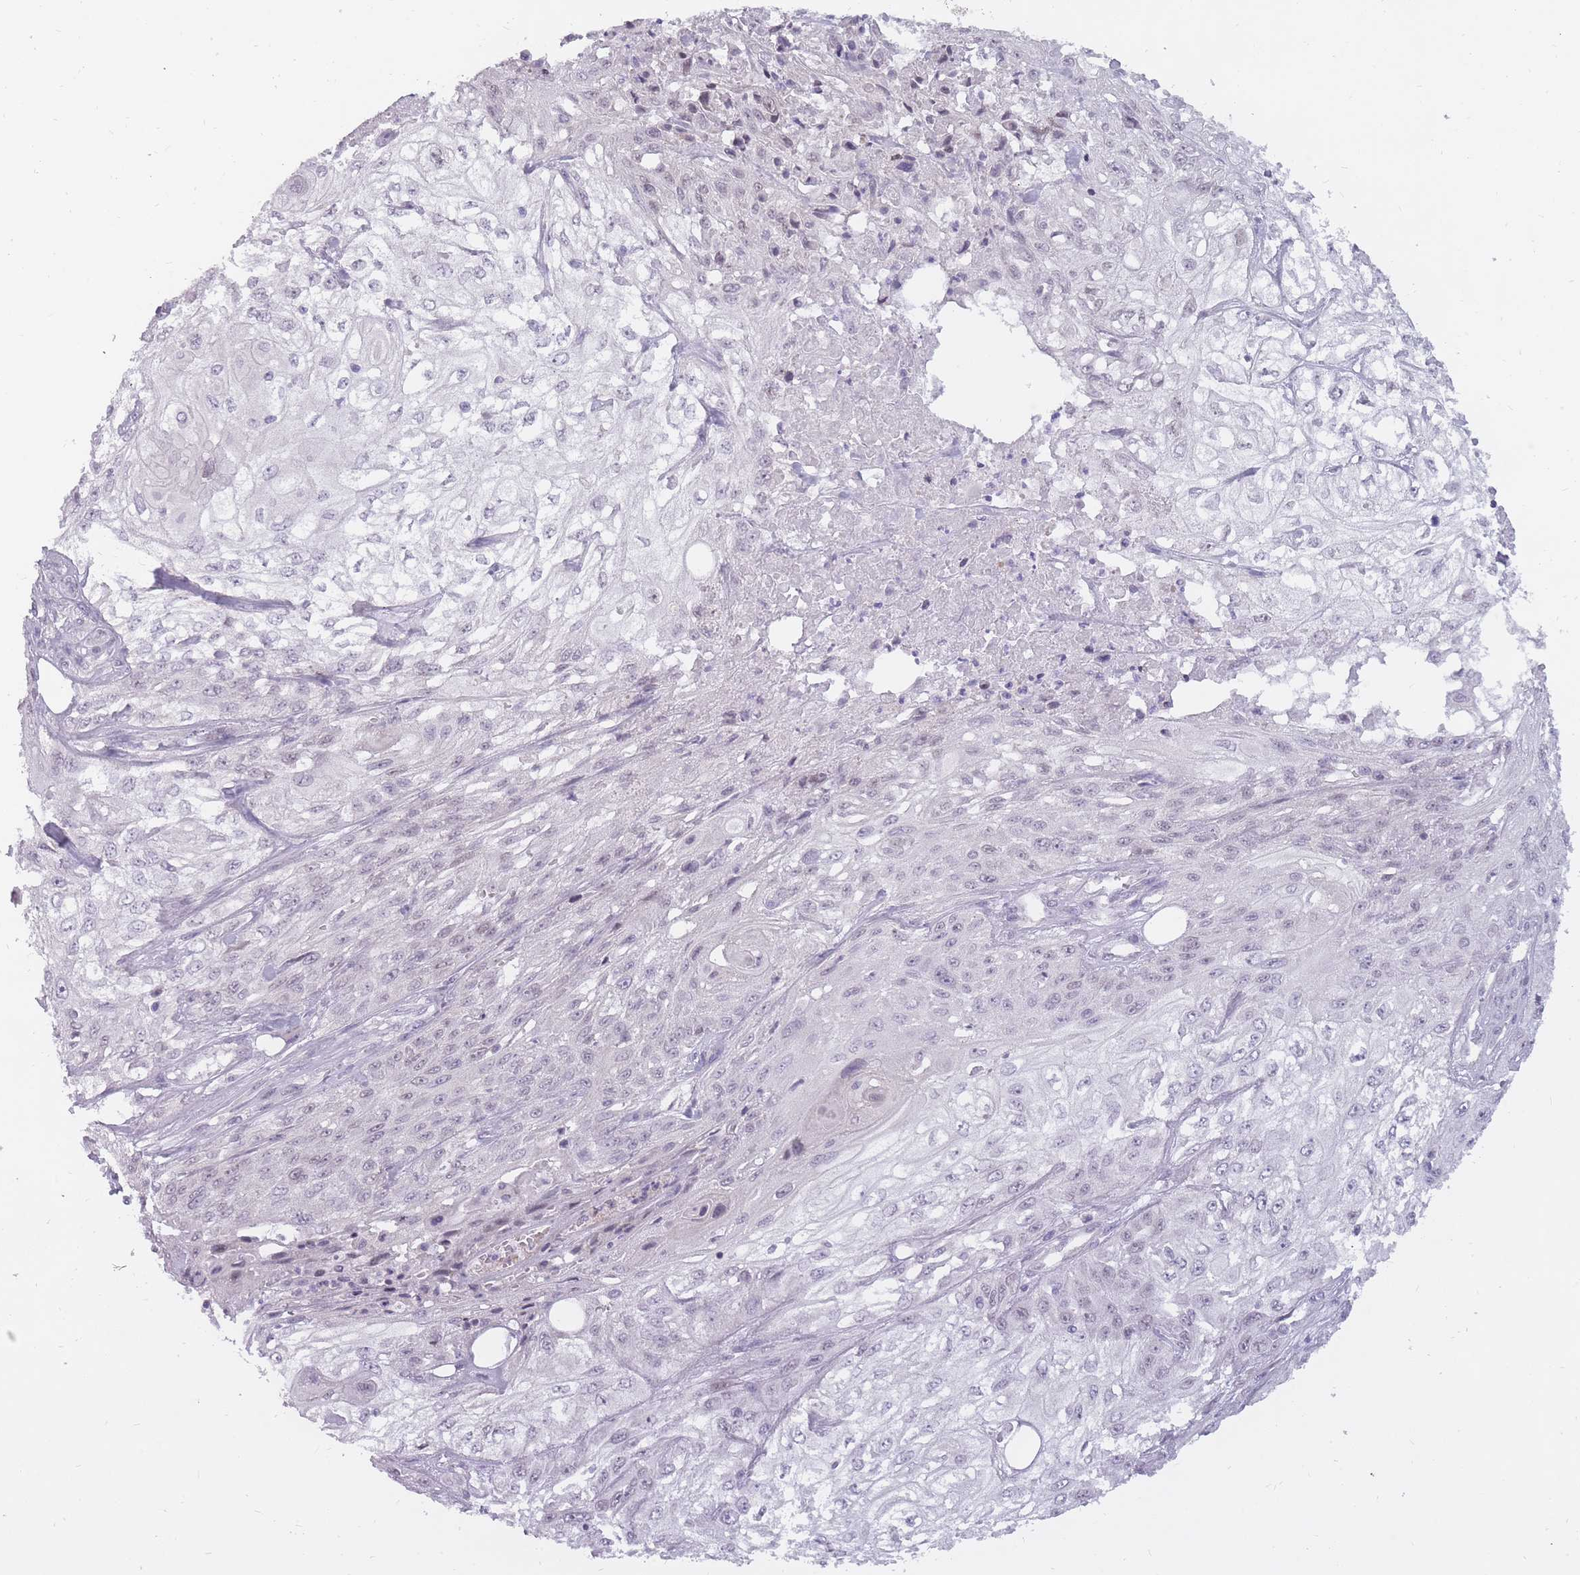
{"staining": {"intensity": "negative", "quantity": "none", "location": "none"}, "tissue": "skin cancer", "cell_type": "Tumor cells", "image_type": "cancer", "snomed": [{"axis": "morphology", "description": "Squamous cell carcinoma, NOS"}, {"axis": "morphology", "description": "Squamous cell carcinoma, metastatic, NOS"}, {"axis": "topography", "description": "Skin"}, {"axis": "topography", "description": "Lymph node"}], "caption": "This is an immunohistochemistry (IHC) photomicrograph of skin cancer (squamous cell carcinoma). There is no positivity in tumor cells.", "gene": "POMZP3", "patient": {"sex": "male", "age": 75}}